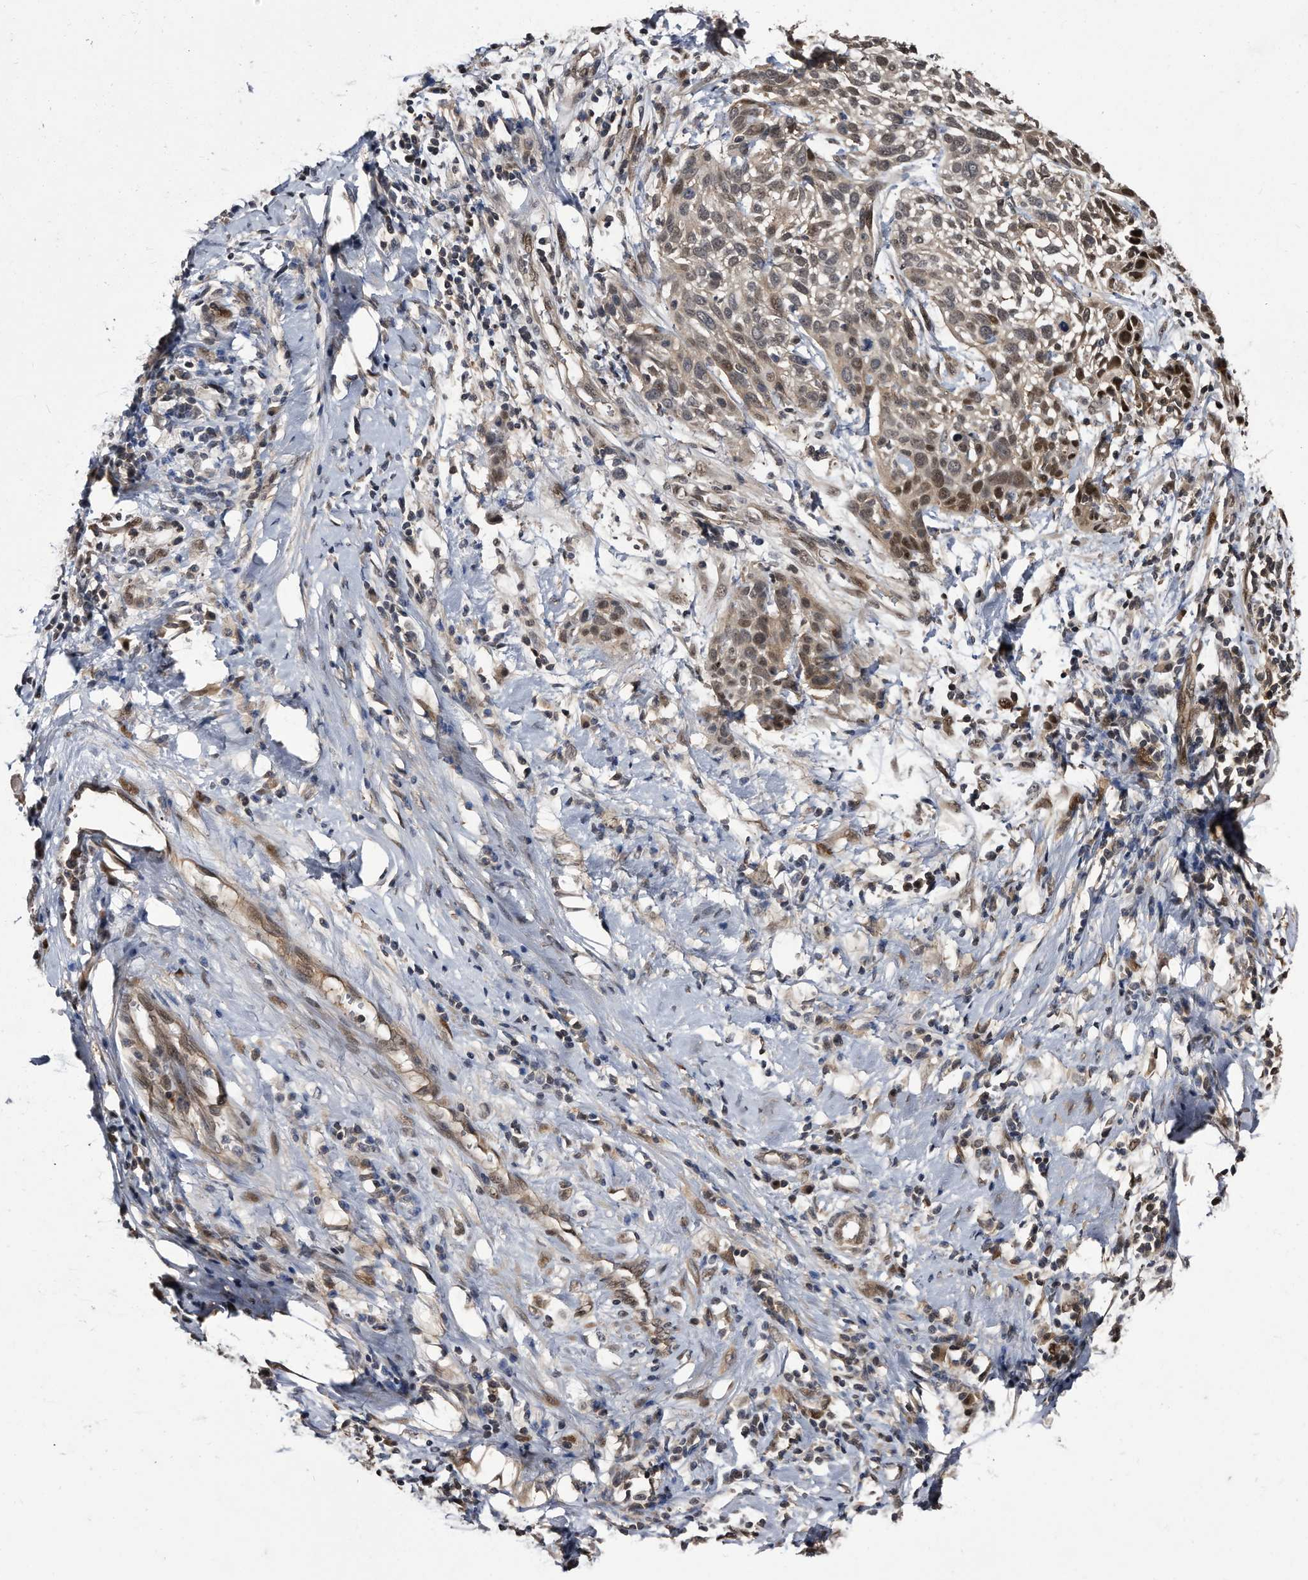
{"staining": {"intensity": "moderate", "quantity": ">75%", "location": "cytoplasmic/membranous,nuclear"}, "tissue": "cervical cancer", "cell_type": "Tumor cells", "image_type": "cancer", "snomed": [{"axis": "morphology", "description": "Squamous cell carcinoma, NOS"}, {"axis": "topography", "description": "Cervix"}], "caption": "Moderate cytoplasmic/membranous and nuclear staining for a protein is identified in about >75% of tumor cells of cervical squamous cell carcinoma using immunohistochemistry.", "gene": "RAD23B", "patient": {"sex": "female", "age": 51}}